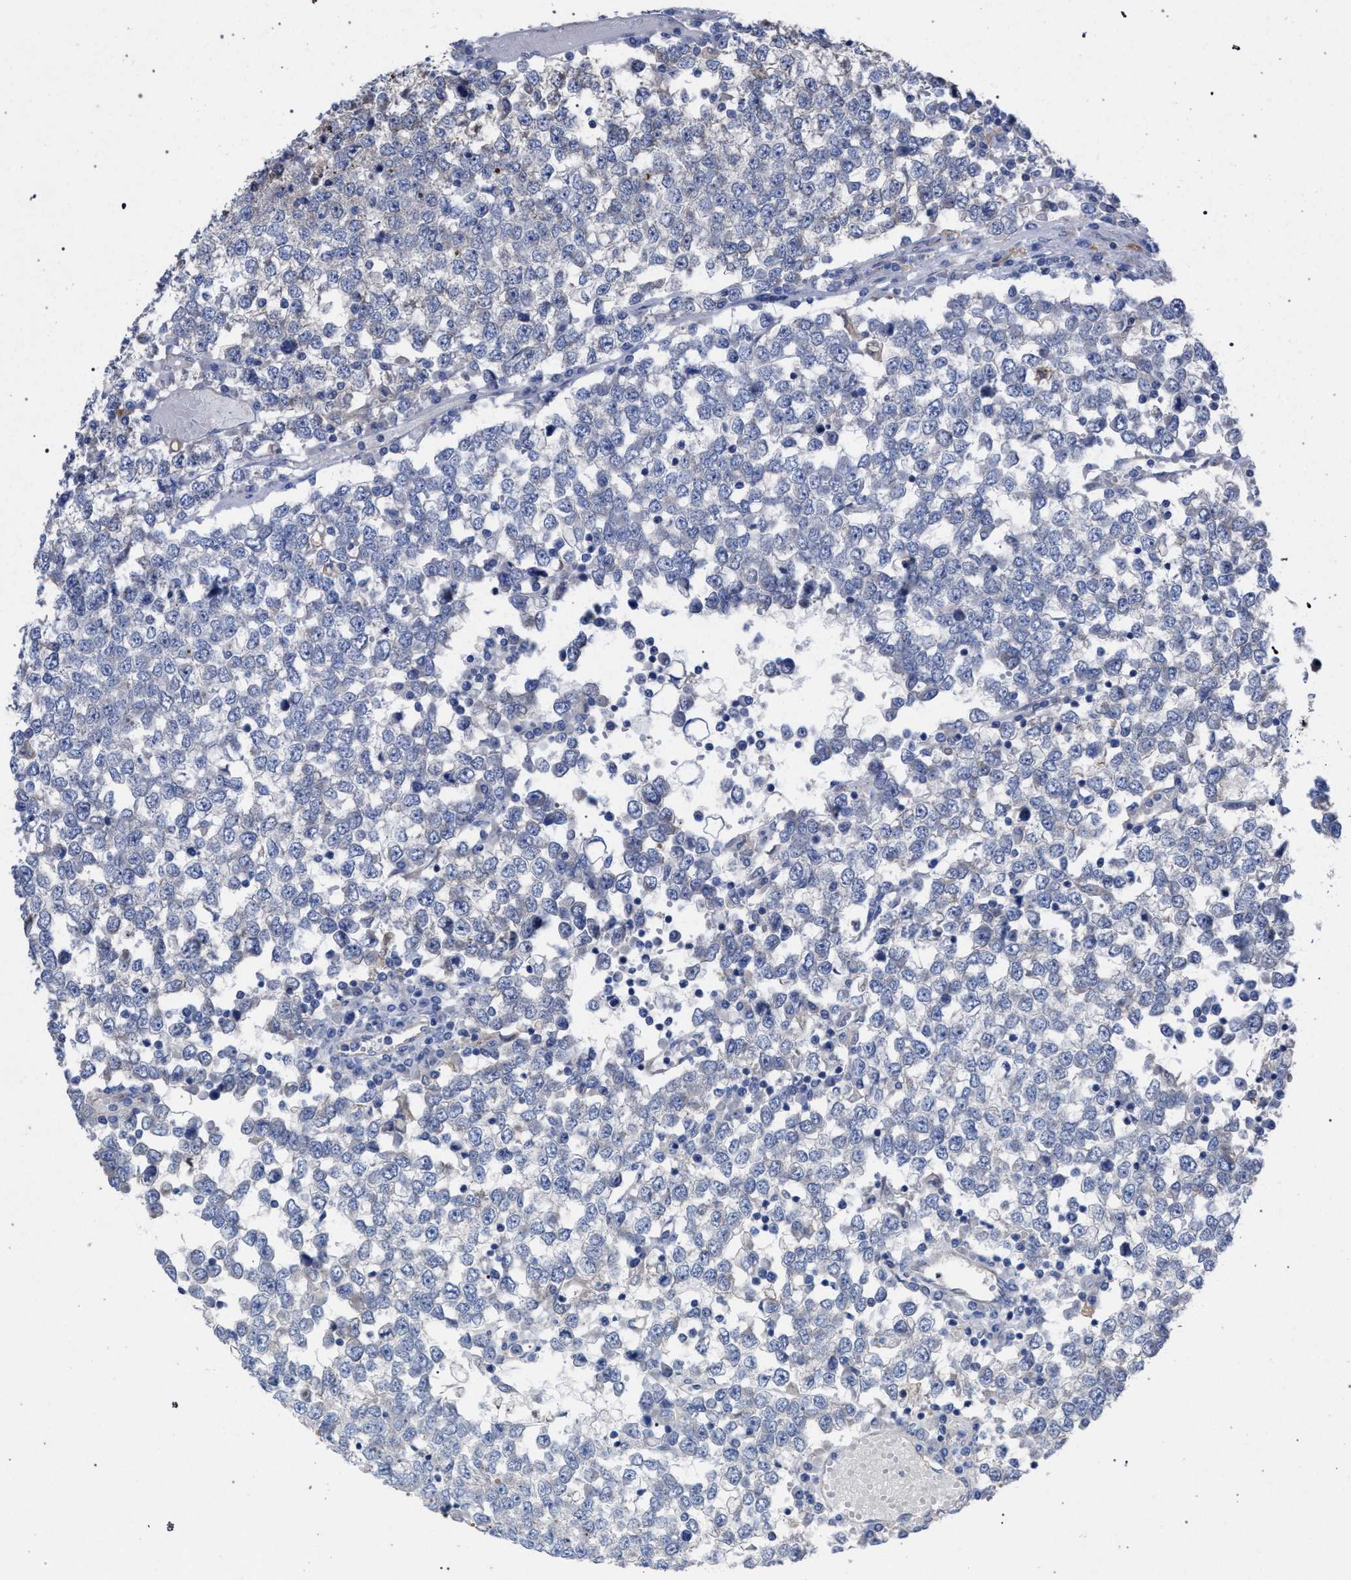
{"staining": {"intensity": "negative", "quantity": "none", "location": "none"}, "tissue": "testis cancer", "cell_type": "Tumor cells", "image_type": "cancer", "snomed": [{"axis": "morphology", "description": "Seminoma, NOS"}, {"axis": "topography", "description": "Testis"}], "caption": "This is a image of immunohistochemistry (IHC) staining of testis seminoma, which shows no staining in tumor cells. (Immunohistochemistry (ihc), brightfield microscopy, high magnification).", "gene": "GMPR", "patient": {"sex": "male", "age": 65}}